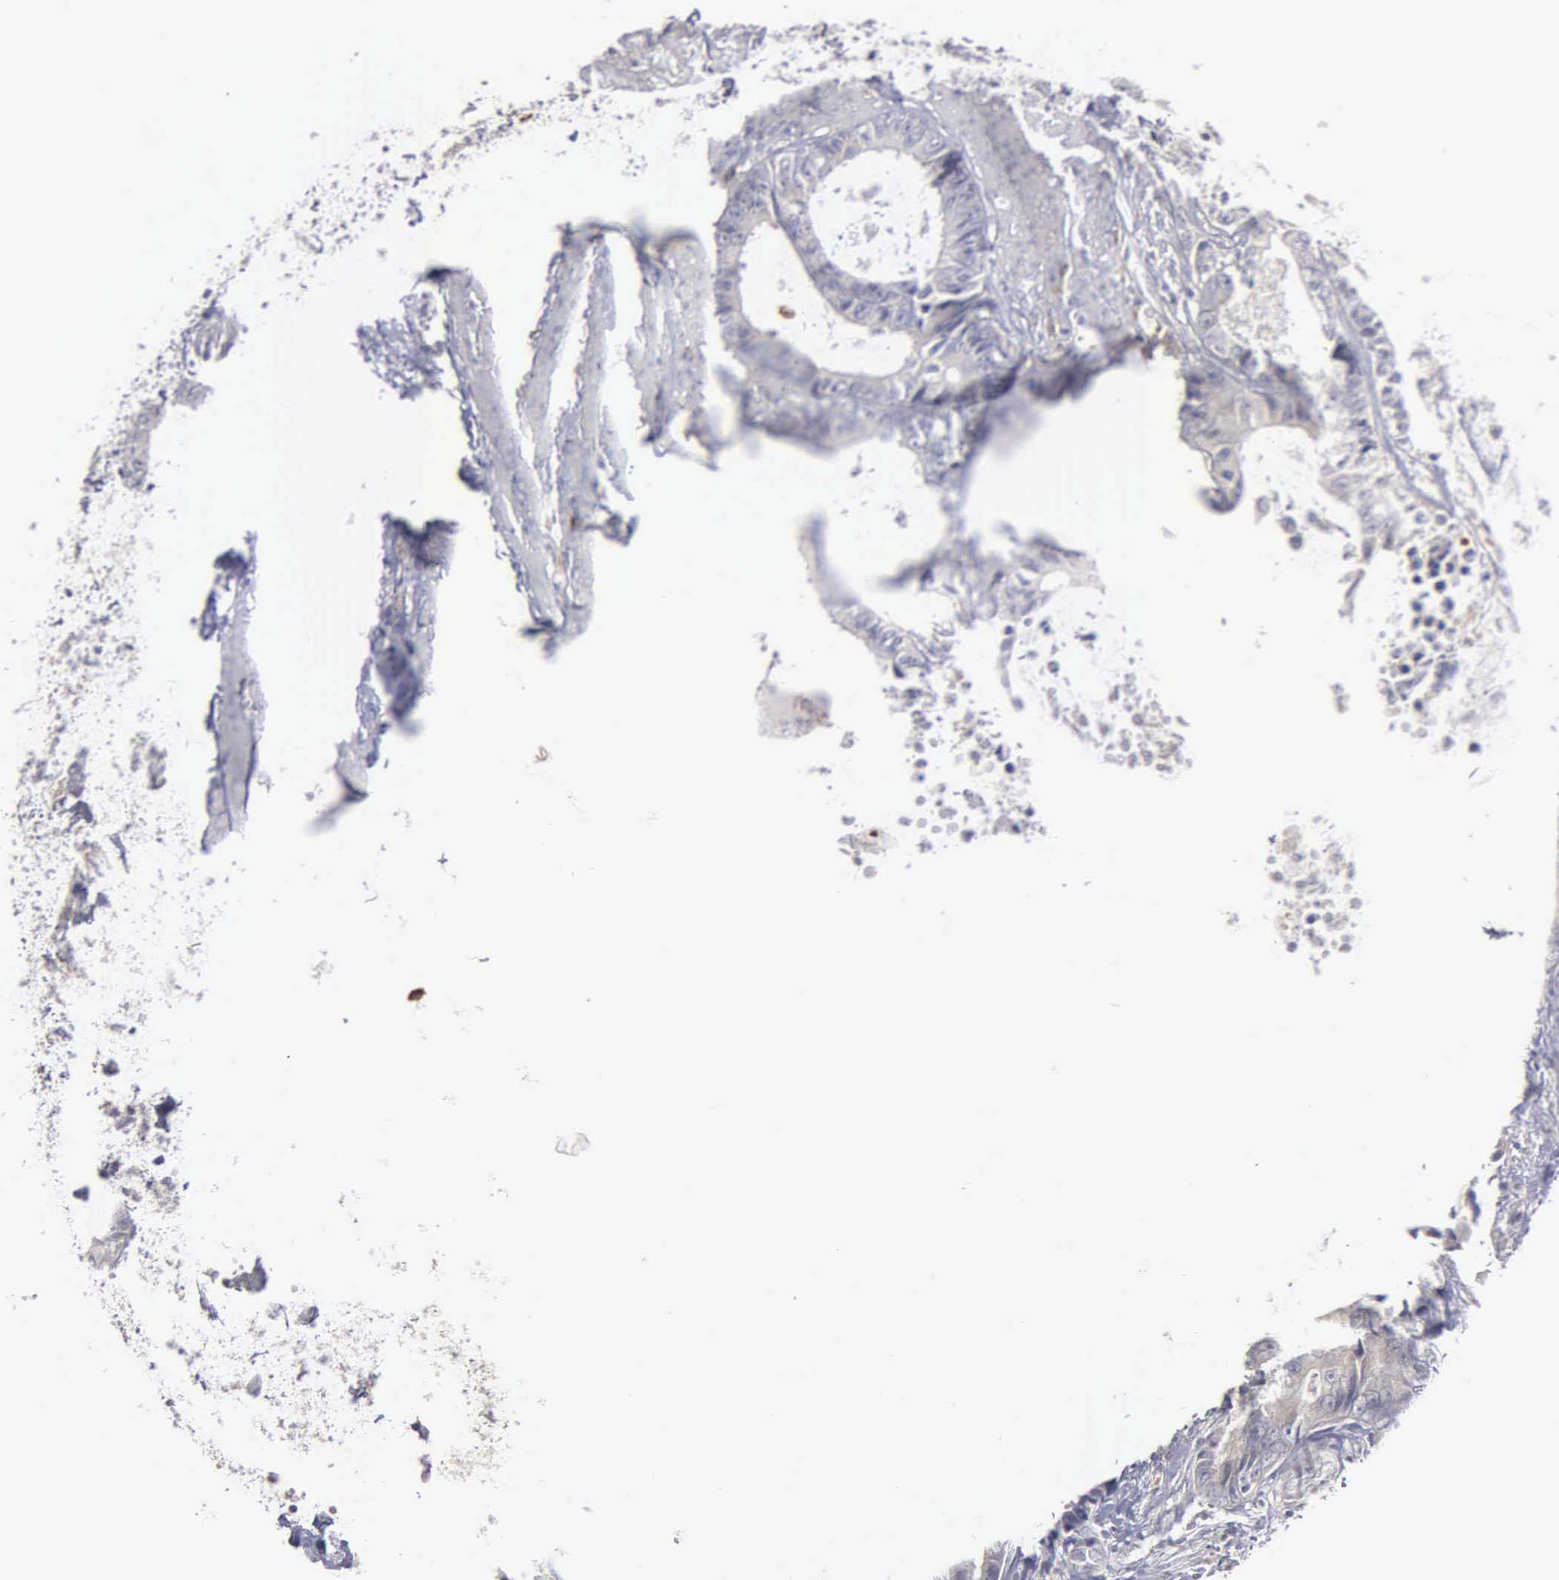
{"staining": {"intensity": "negative", "quantity": "none", "location": "none"}, "tissue": "colorectal cancer", "cell_type": "Tumor cells", "image_type": "cancer", "snomed": [{"axis": "morphology", "description": "Adenocarcinoma, NOS"}, {"axis": "topography", "description": "Rectum"}], "caption": "Tumor cells show no significant staining in adenocarcinoma (colorectal).", "gene": "LIN52", "patient": {"sex": "female", "age": 98}}